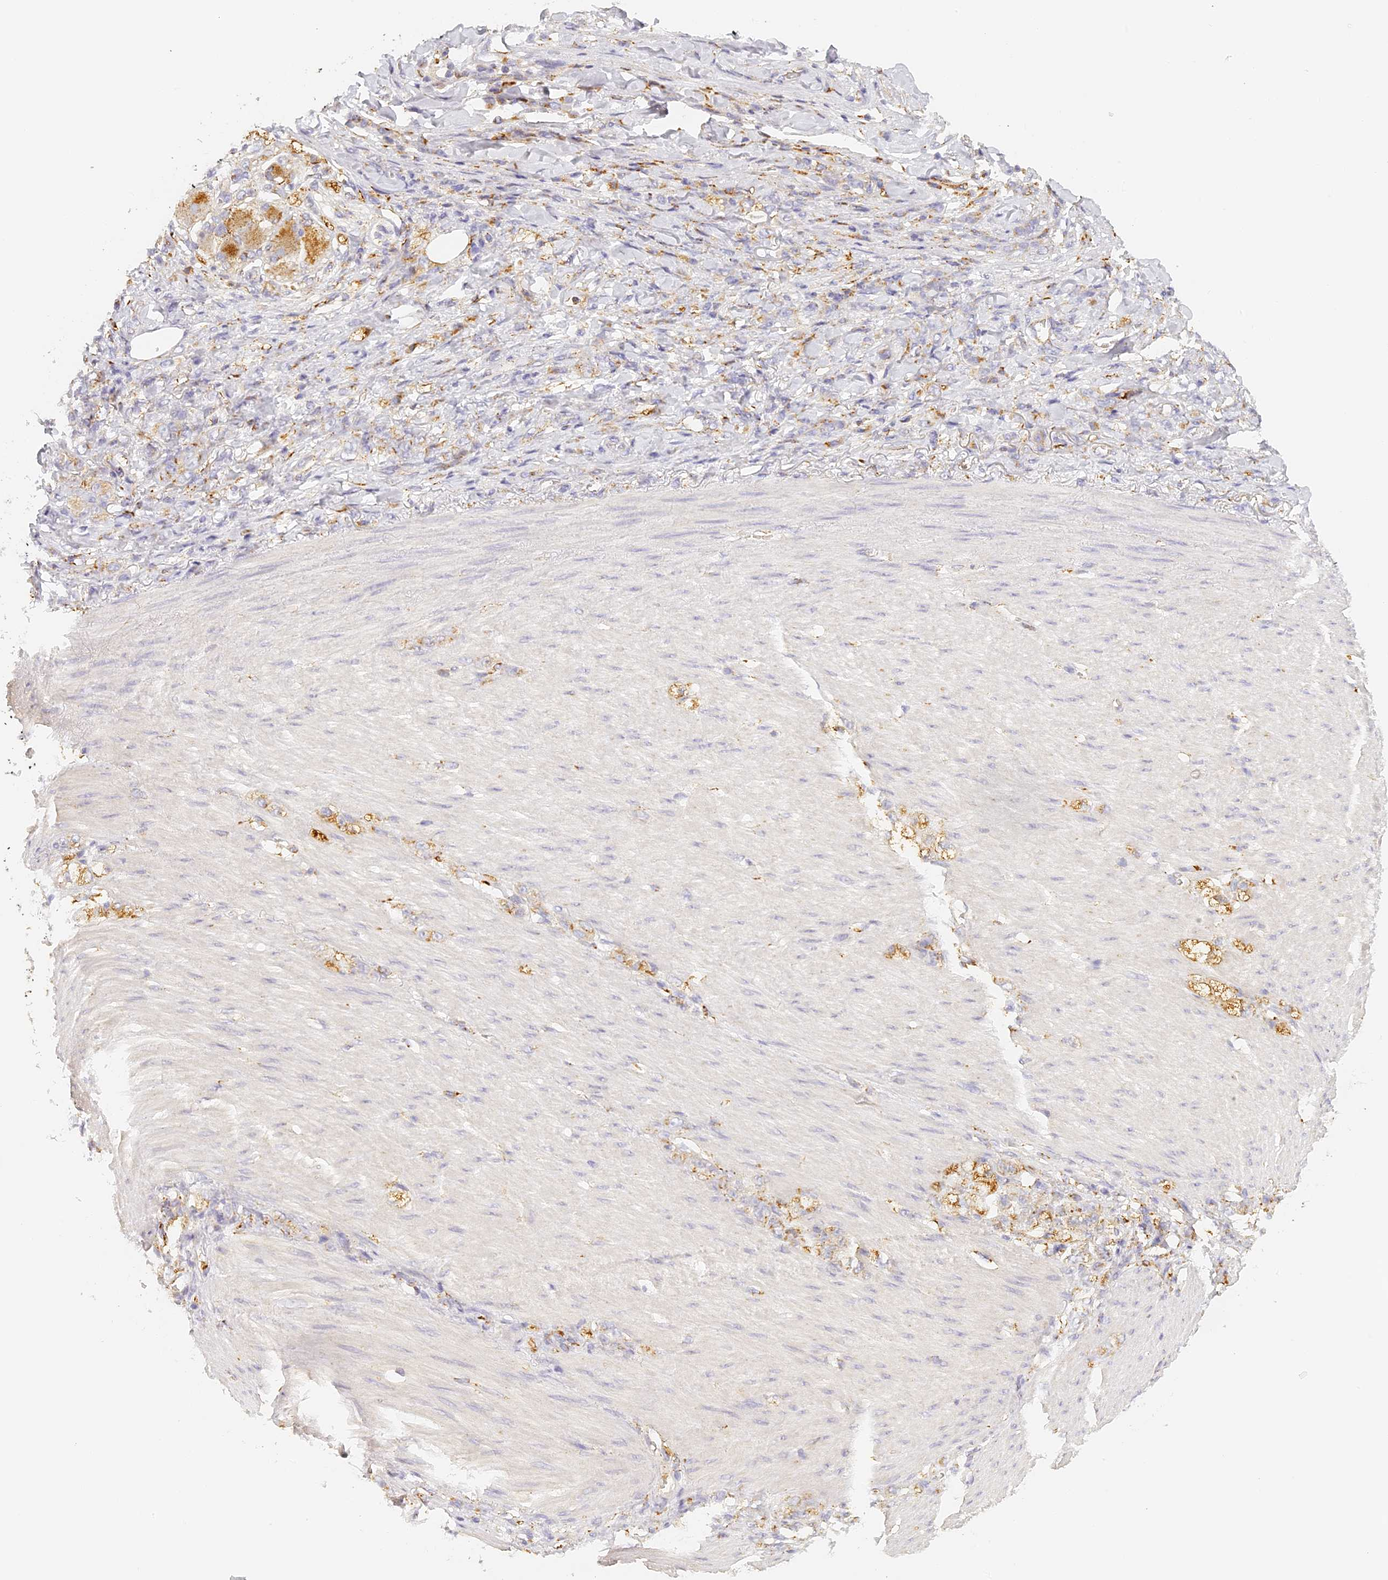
{"staining": {"intensity": "moderate", "quantity": ">75%", "location": "cytoplasmic/membranous"}, "tissue": "stomach cancer", "cell_type": "Tumor cells", "image_type": "cancer", "snomed": [{"axis": "morphology", "description": "Normal tissue, NOS"}, {"axis": "morphology", "description": "Adenocarcinoma, NOS"}, {"axis": "topography", "description": "Stomach"}], "caption": "A high-resolution histopathology image shows immunohistochemistry staining of stomach adenocarcinoma, which shows moderate cytoplasmic/membranous positivity in about >75% of tumor cells.", "gene": "LAMP2", "patient": {"sex": "male", "age": 82}}